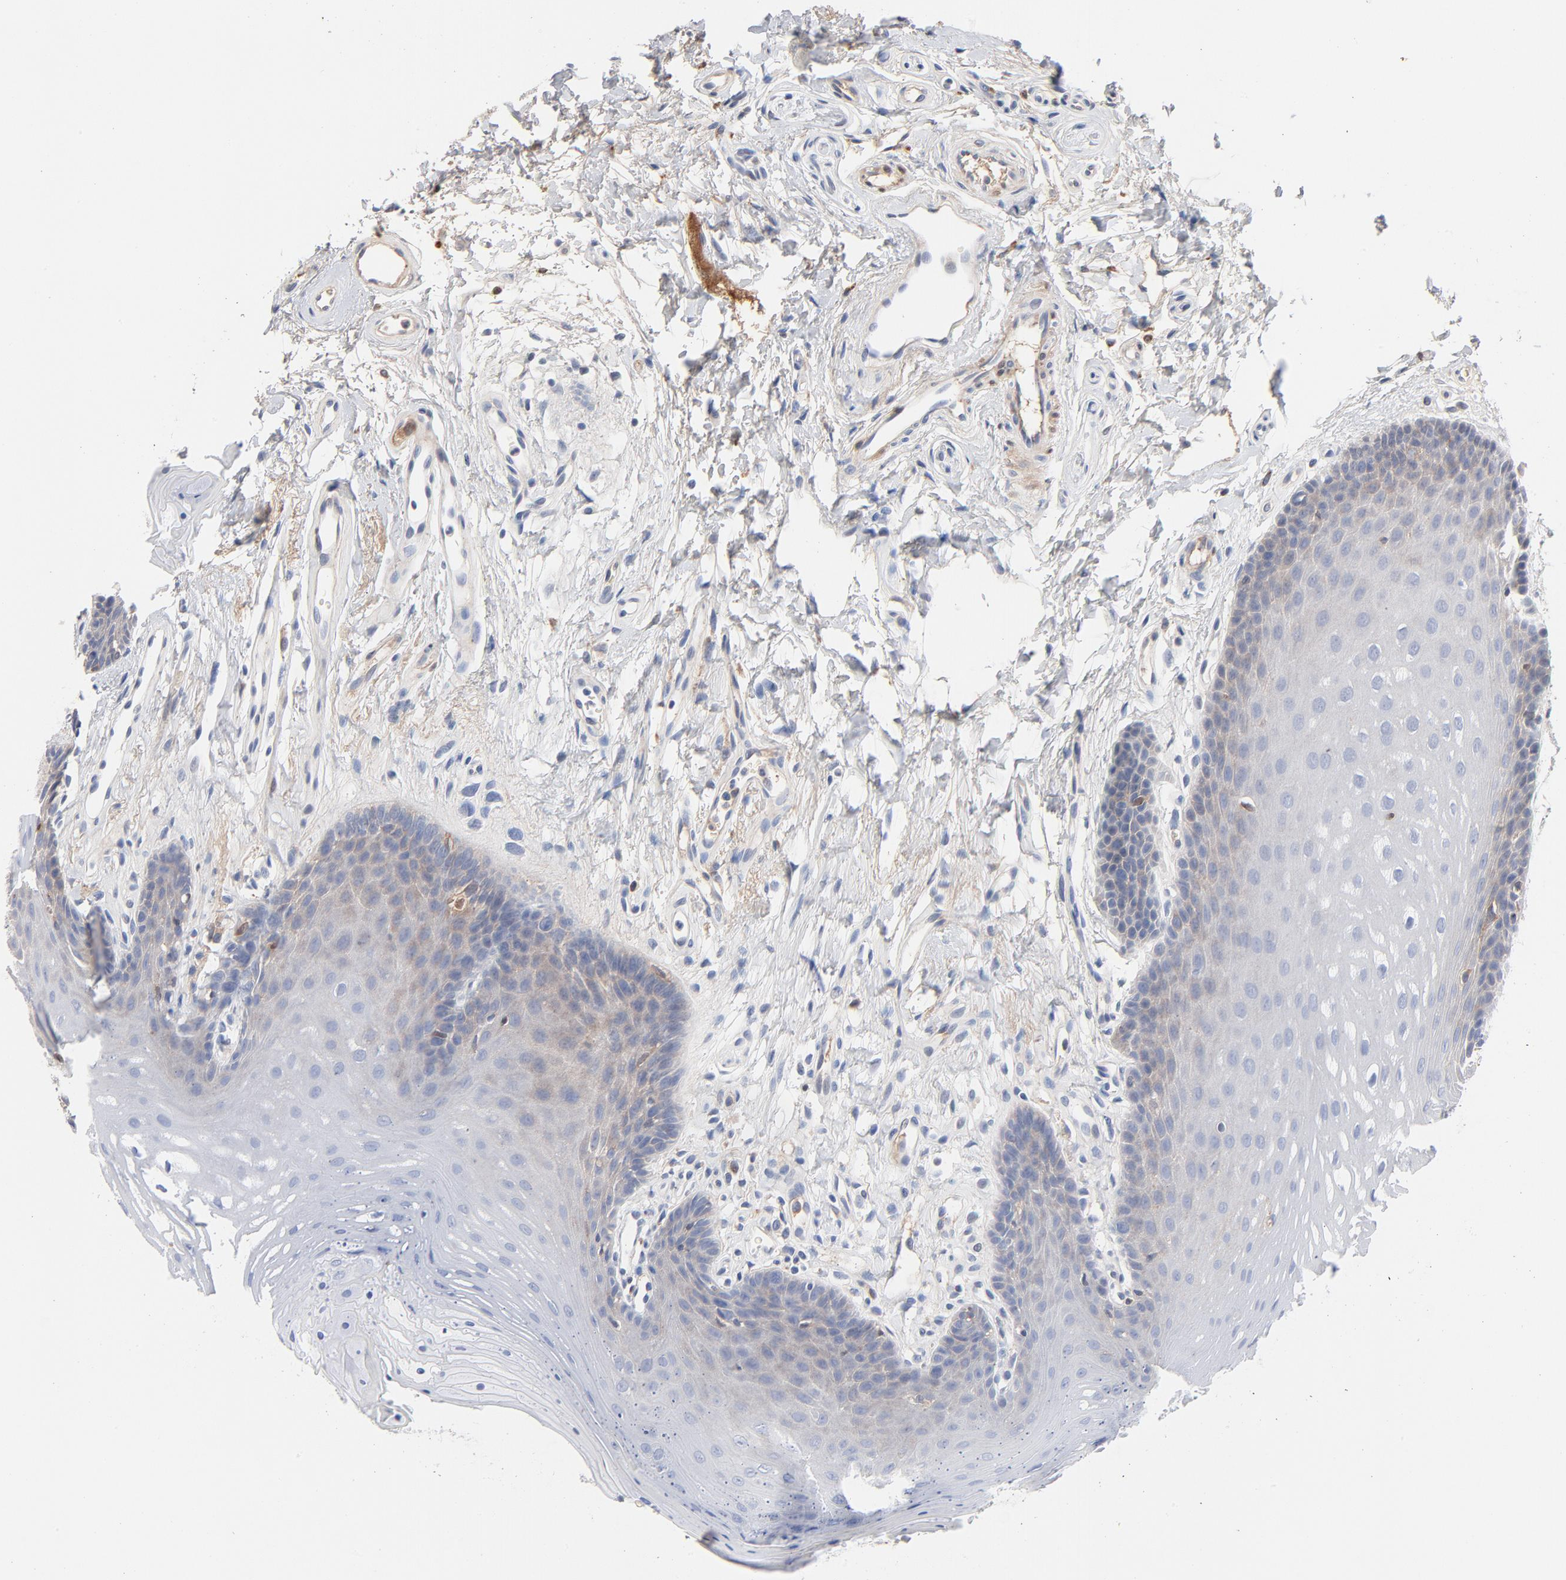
{"staining": {"intensity": "weak", "quantity": "<25%", "location": "cytoplasmic/membranous"}, "tissue": "oral mucosa", "cell_type": "Squamous epithelial cells", "image_type": "normal", "snomed": [{"axis": "morphology", "description": "Normal tissue, NOS"}, {"axis": "topography", "description": "Oral tissue"}], "caption": "Oral mucosa stained for a protein using IHC reveals no expression squamous epithelial cells.", "gene": "SERPINA4", "patient": {"sex": "male", "age": 62}}